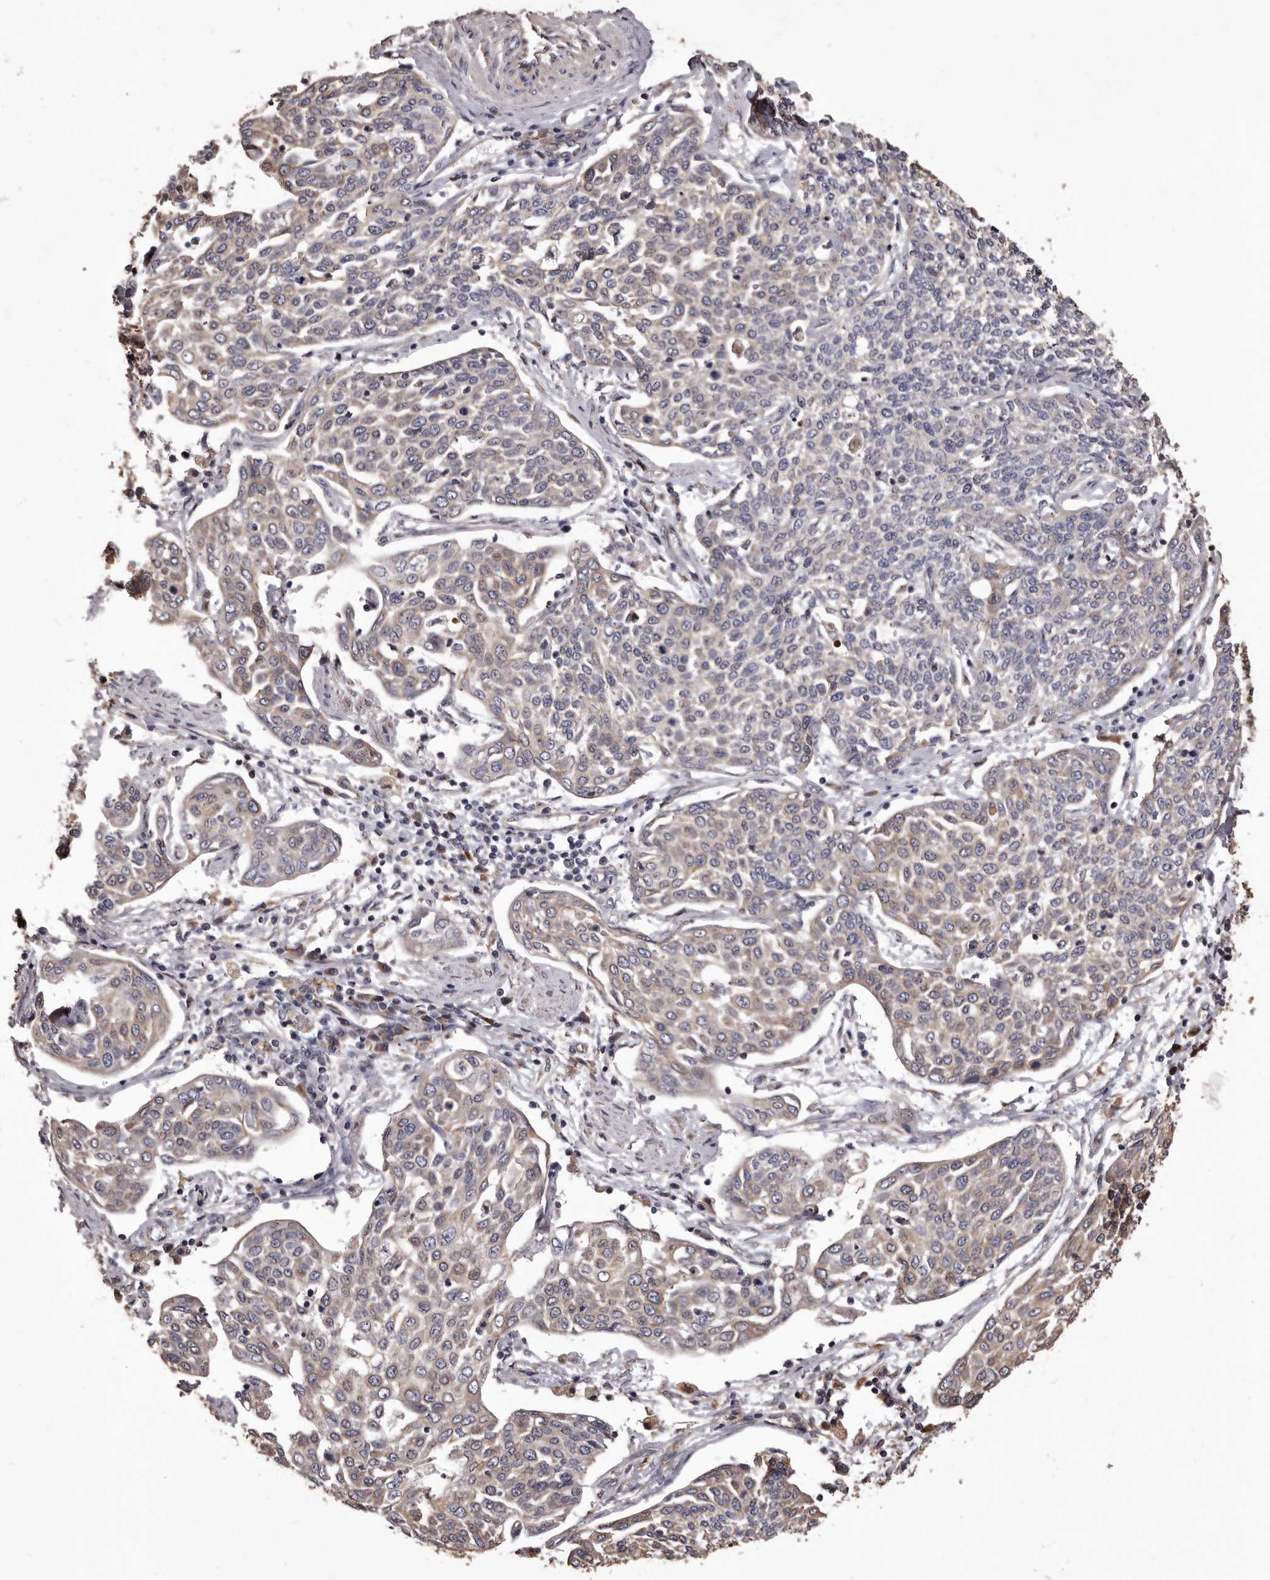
{"staining": {"intensity": "weak", "quantity": "<25%", "location": "cytoplasmic/membranous"}, "tissue": "cervical cancer", "cell_type": "Tumor cells", "image_type": "cancer", "snomed": [{"axis": "morphology", "description": "Squamous cell carcinoma, NOS"}, {"axis": "topography", "description": "Cervix"}], "caption": "This is an immunohistochemistry (IHC) micrograph of cervical cancer (squamous cell carcinoma). There is no positivity in tumor cells.", "gene": "CEP104", "patient": {"sex": "female", "age": 34}}